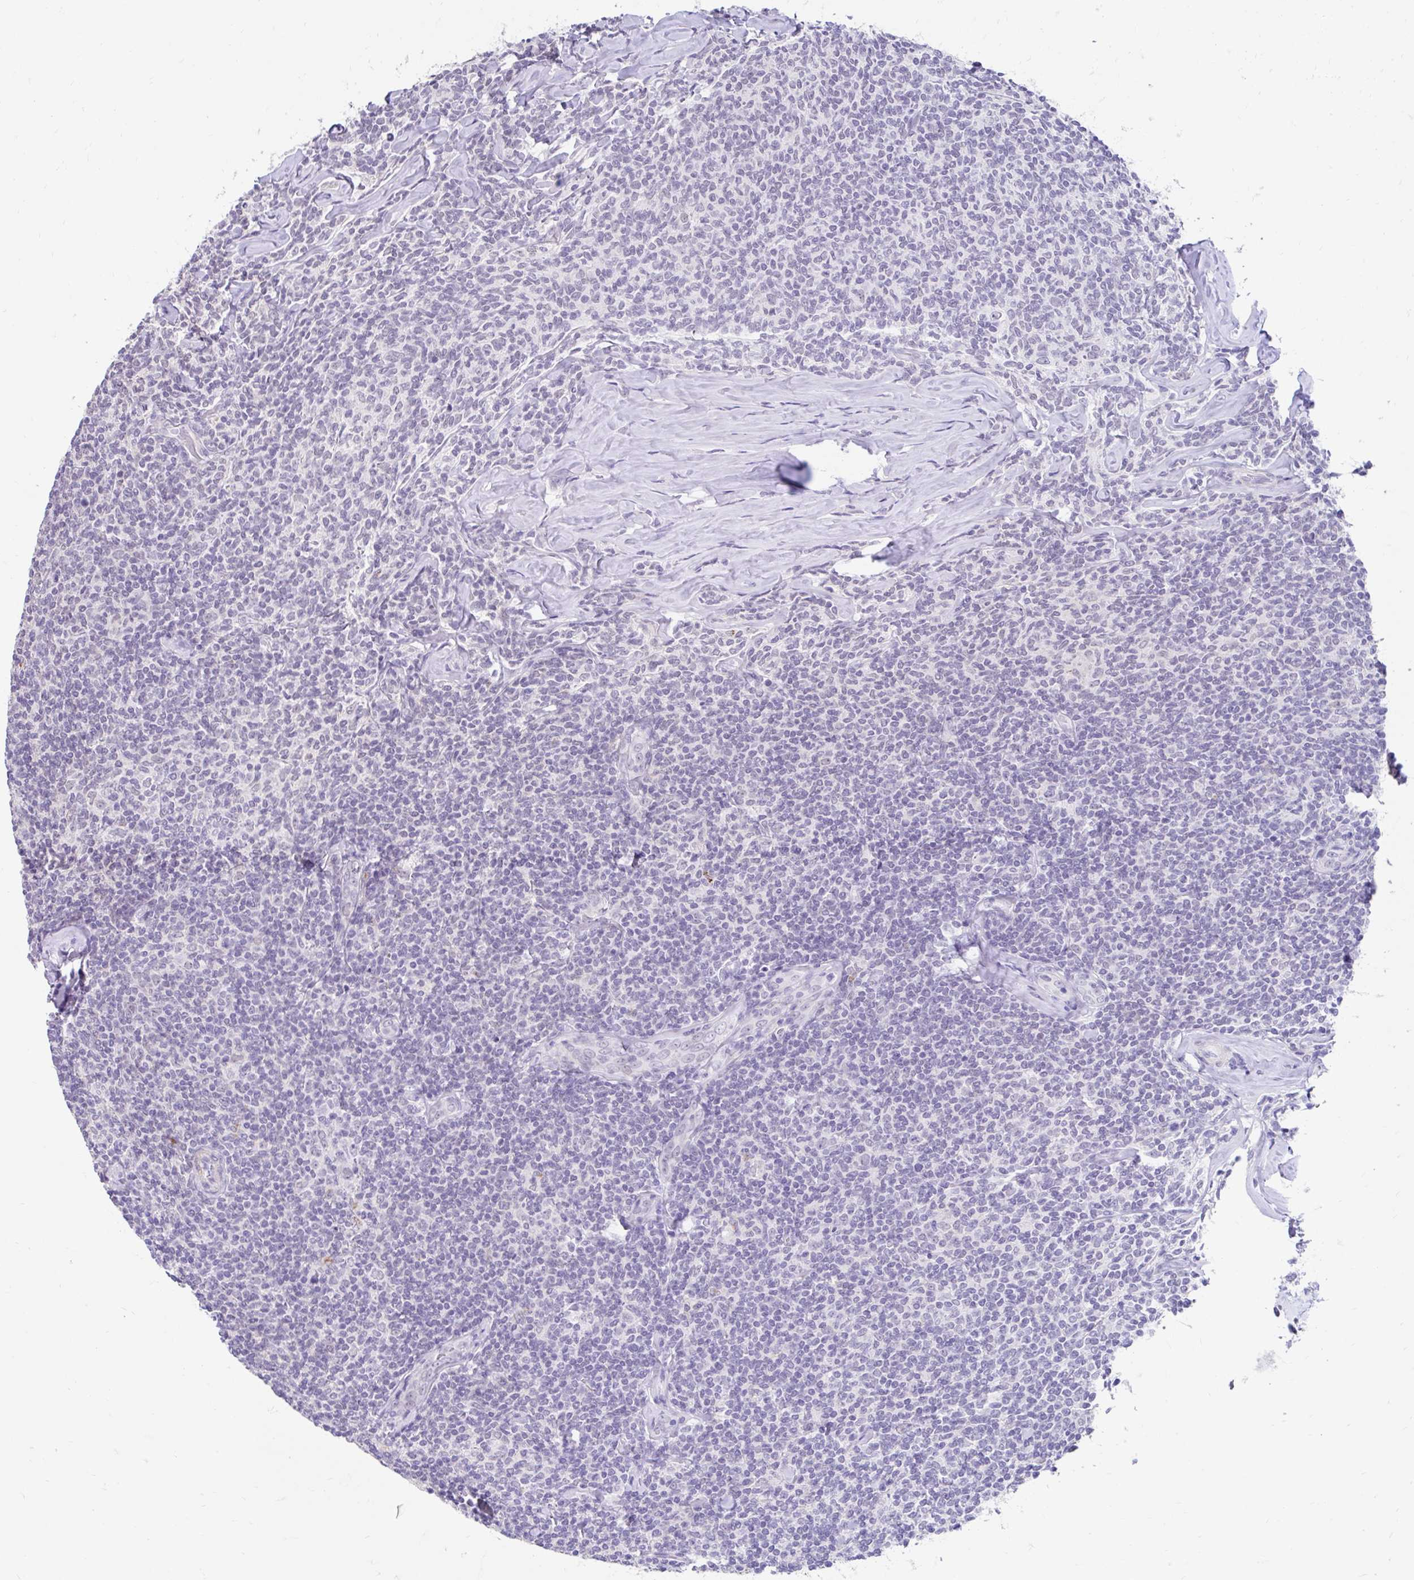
{"staining": {"intensity": "negative", "quantity": "none", "location": "none"}, "tissue": "lymphoma", "cell_type": "Tumor cells", "image_type": "cancer", "snomed": [{"axis": "morphology", "description": "Malignant lymphoma, non-Hodgkin's type, Low grade"}, {"axis": "topography", "description": "Lymph node"}], "caption": "A photomicrograph of malignant lymphoma, non-Hodgkin's type (low-grade) stained for a protein demonstrates no brown staining in tumor cells.", "gene": "DCAF17", "patient": {"sex": "female", "age": 56}}